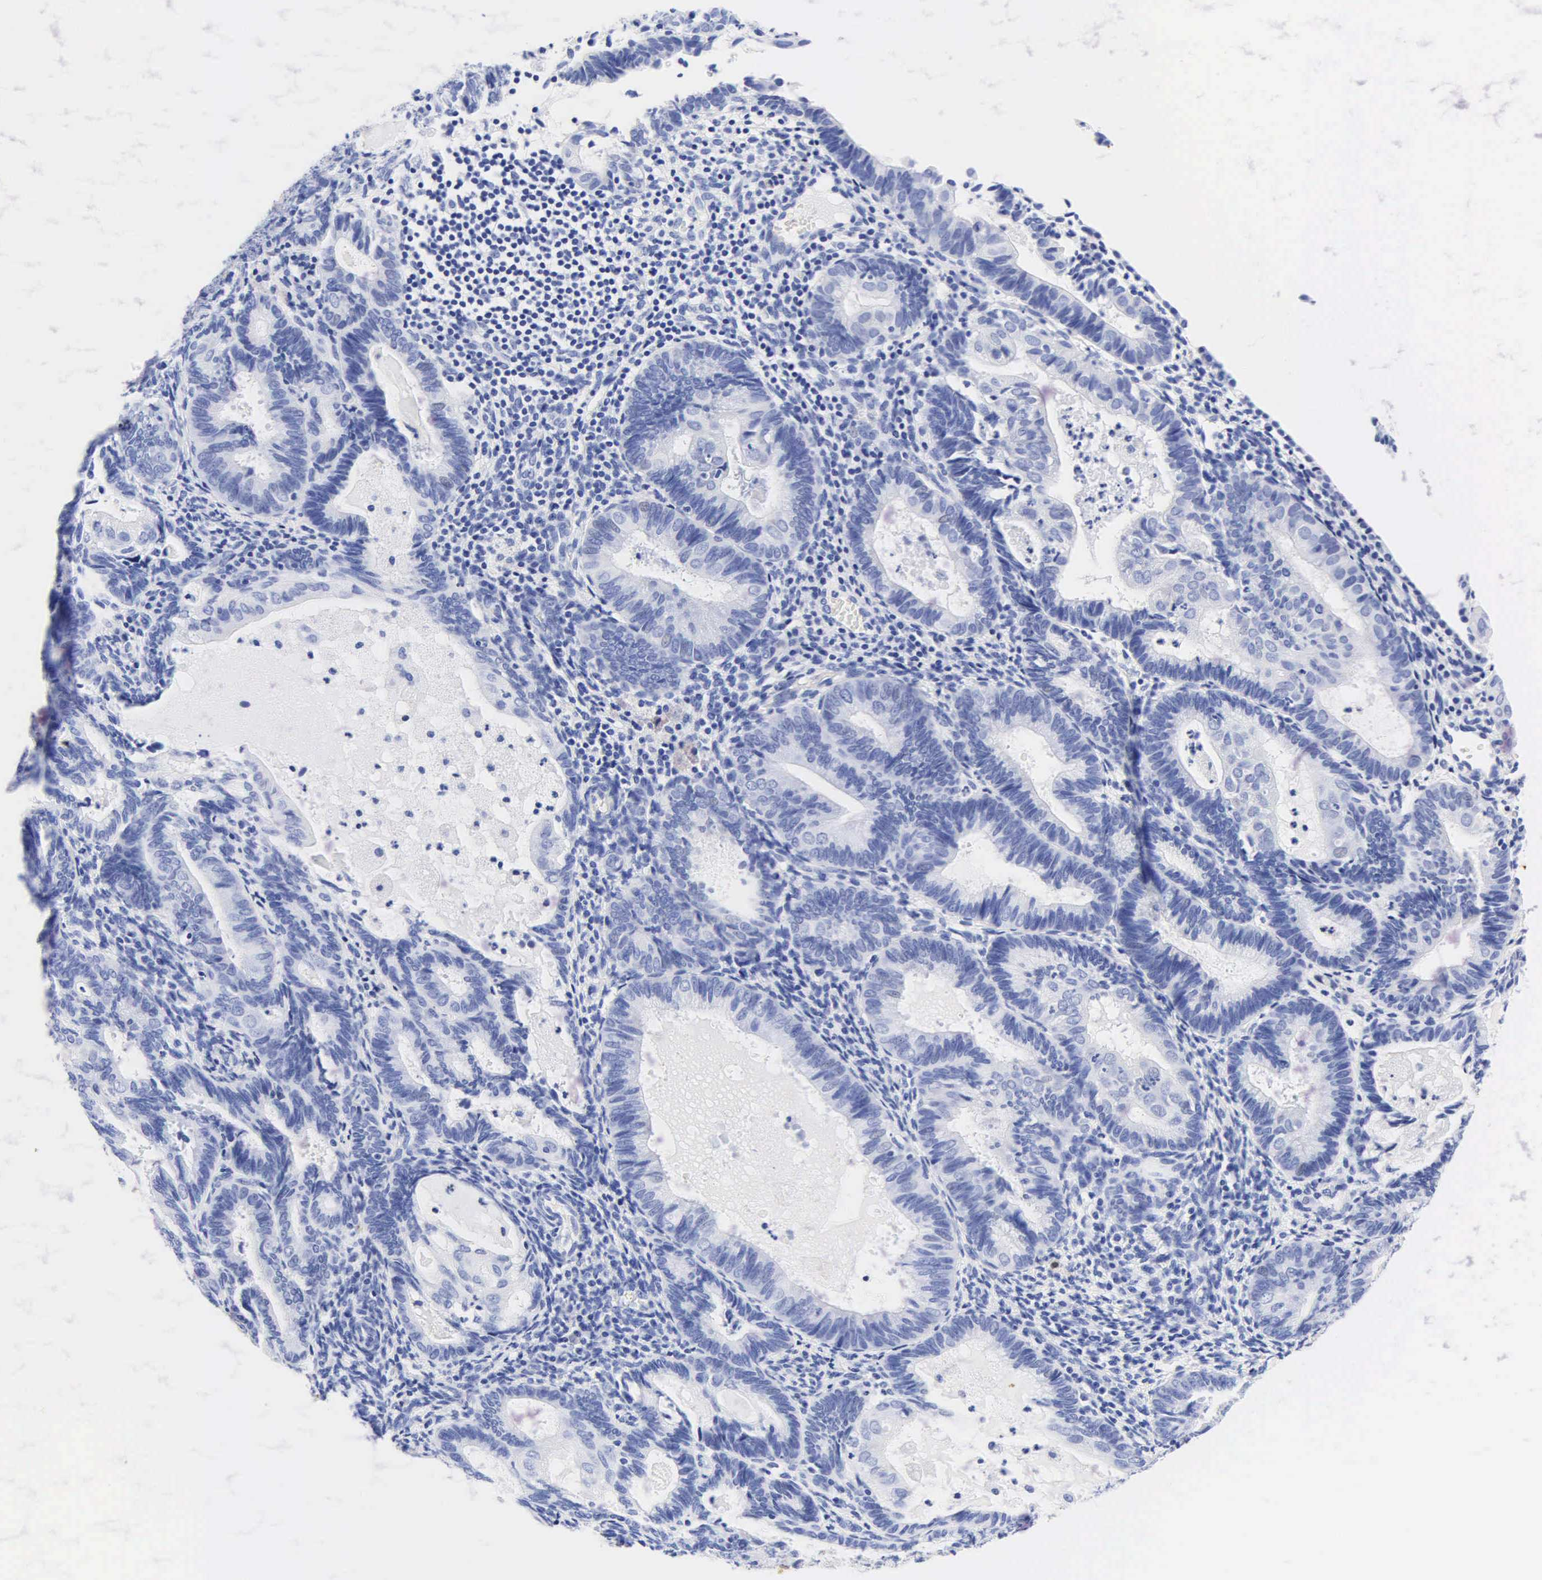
{"staining": {"intensity": "negative", "quantity": "none", "location": "none"}, "tissue": "endometrial cancer", "cell_type": "Tumor cells", "image_type": "cancer", "snomed": [{"axis": "morphology", "description": "Adenocarcinoma, NOS"}, {"axis": "topography", "description": "Endometrium"}], "caption": "The histopathology image demonstrates no significant positivity in tumor cells of endometrial adenocarcinoma. (Brightfield microscopy of DAB (3,3'-diaminobenzidine) IHC at high magnification).", "gene": "DES", "patient": {"sex": "female", "age": 63}}